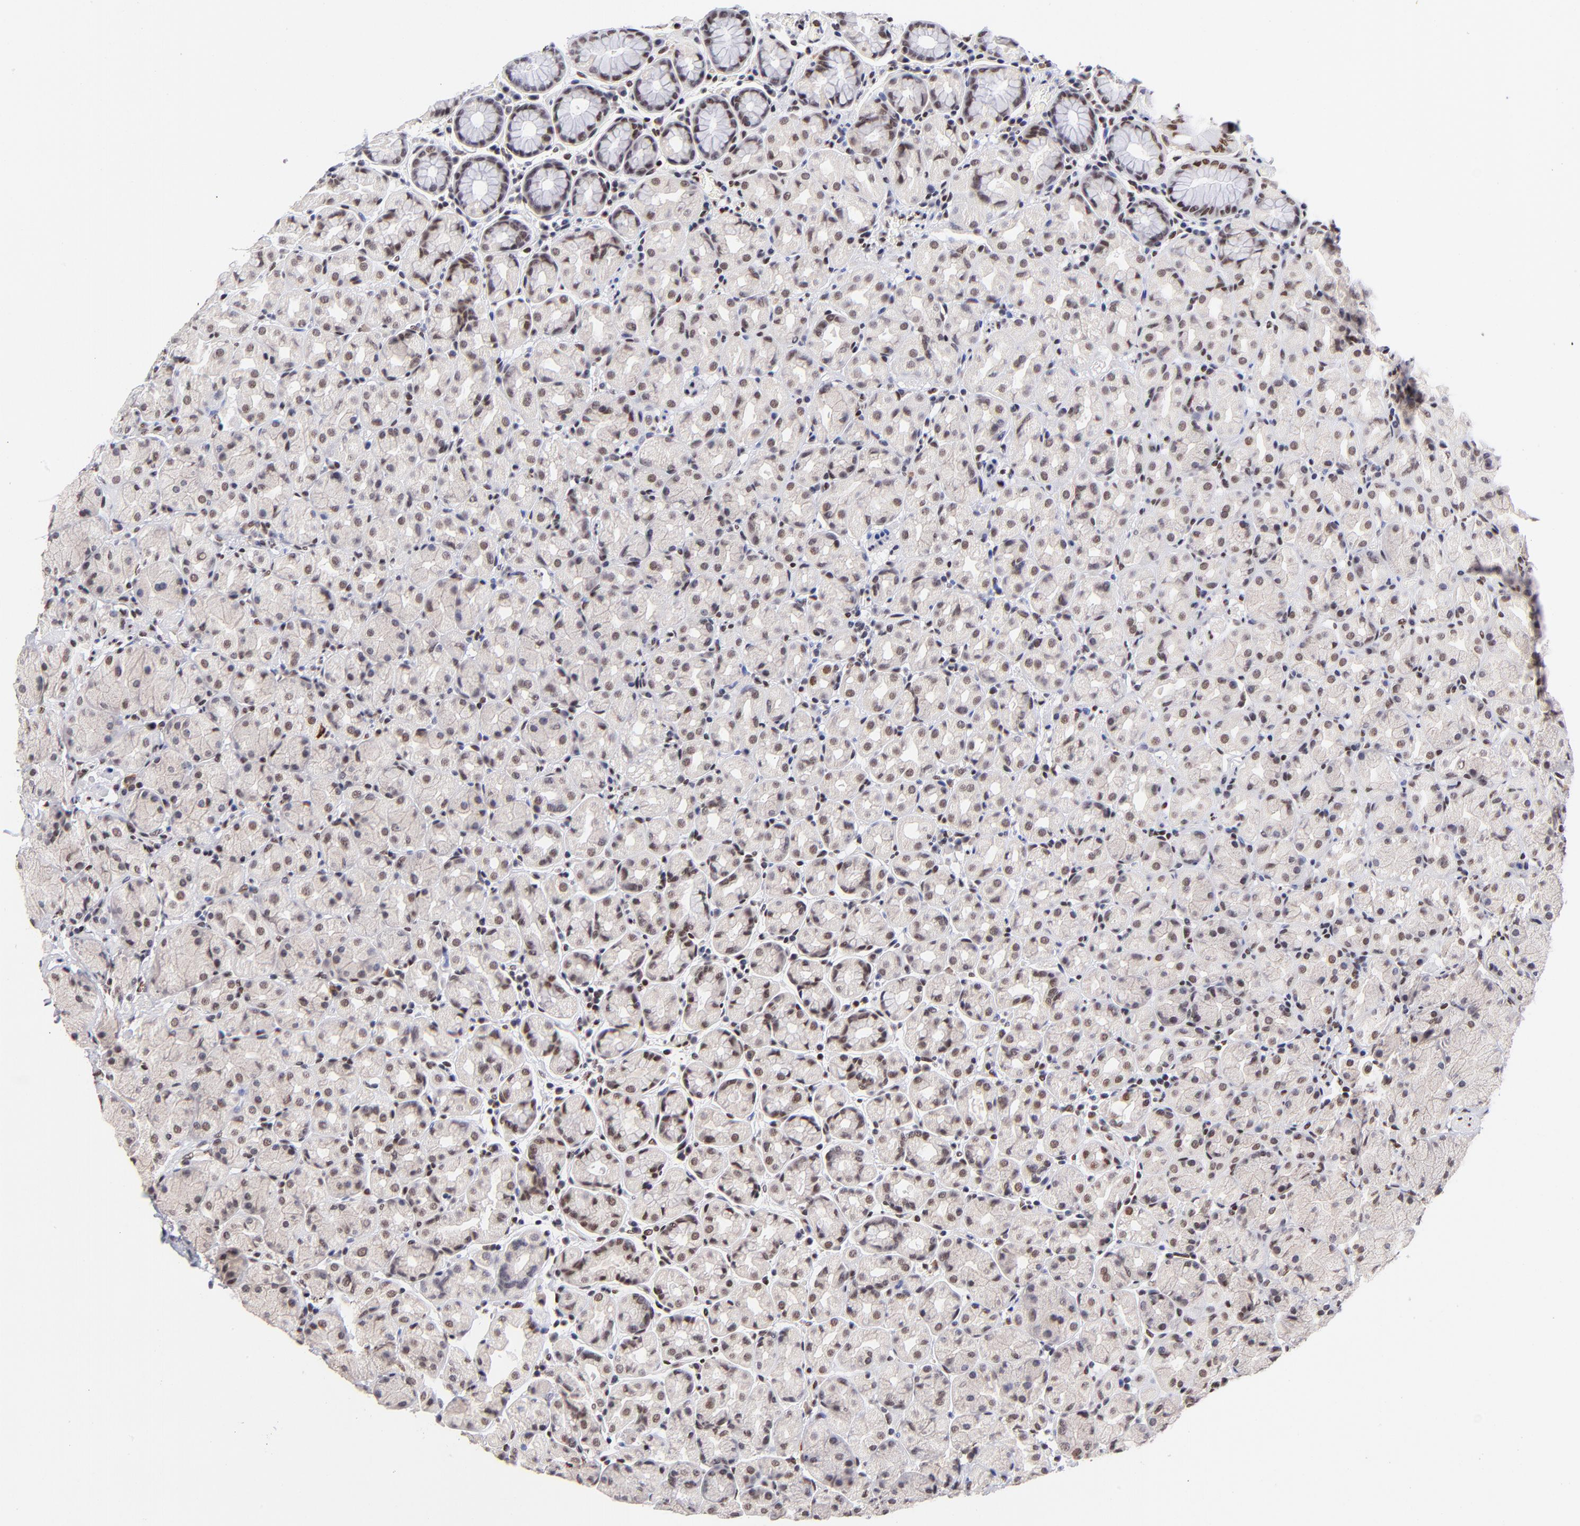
{"staining": {"intensity": "strong", "quantity": ">75%", "location": "nuclear"}, "tissue": "stomach", "cell_type": "Glandular cells", "image_type": "normal", "snomed": [{"axis": "morphology", "description": "Normal tissue, NOS"}, {"axis": "topography", "description": "Stomach, lower"}], "caption": "IHC of benign stomach displays high levels of strong nuclear positivity in approximately >75% of glandular cells.", "gene": "MIDEAS", "patient": {"sex": "male", "age": 56}}